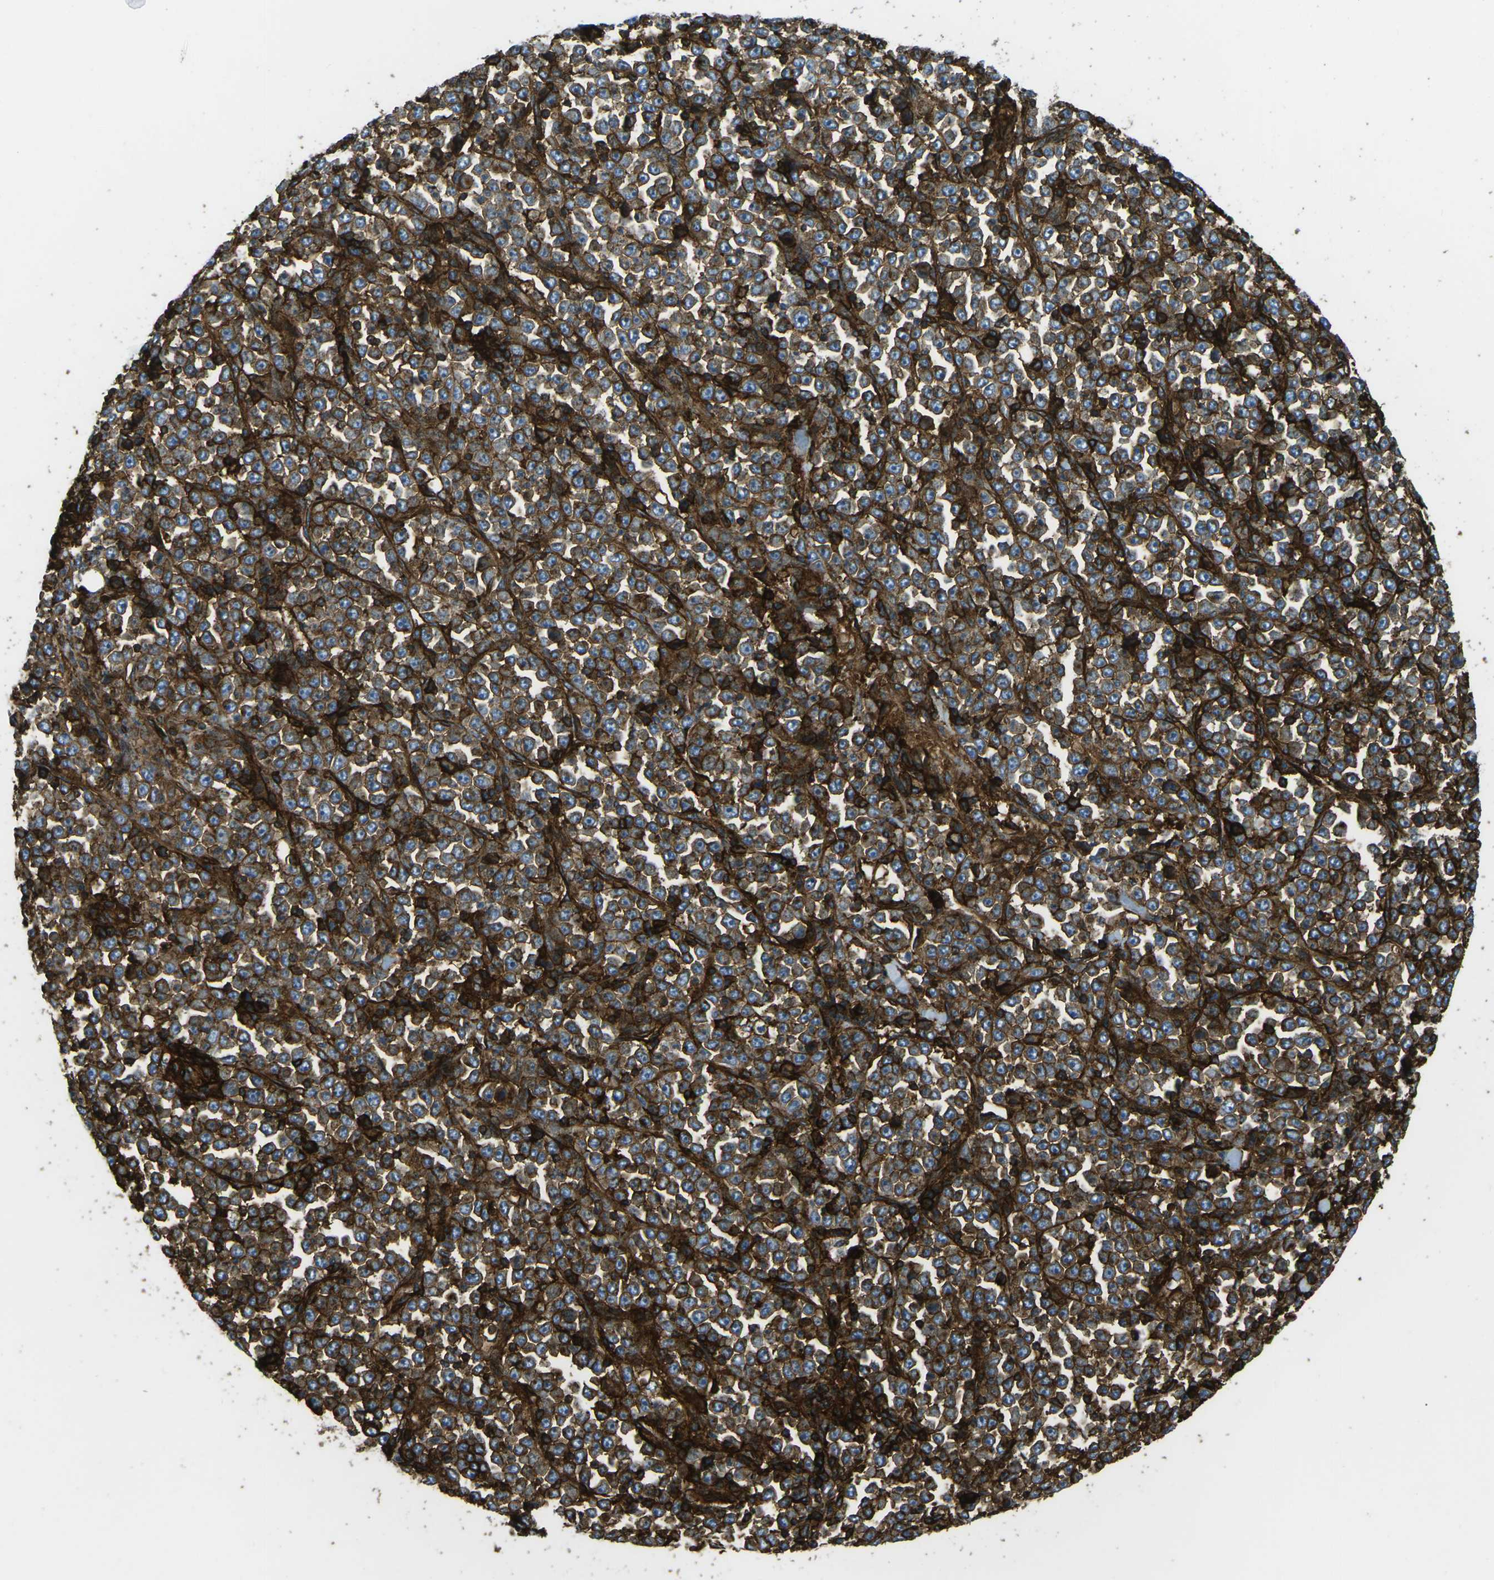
{"staining": {"intensity": "strong", "quantity": ">75%", "location": "cytoplasmic/membranous"}, "tissue": "stomach cancer", "cell_type": "Tumor cells", "image_type": "cancer", "snomed": [{"axis": "morphology", "description": "Normal tissue, NOS"}, {"axis": "morphology", "description": "Adenocarcinoma, NOS"}, {"axis": "topography", "description": "Stomach, upper"}, {"axis": "topography", "description": "Stomach"}], "caption": "Immunohistochemical staining of stomach adenocarcinoma reveals high levels of strong cytoplasmic/membranous protein expression in about >75% of tumor cells.", "gene": "HLA-B", "patient": {"sex": "male", "age": 59}}